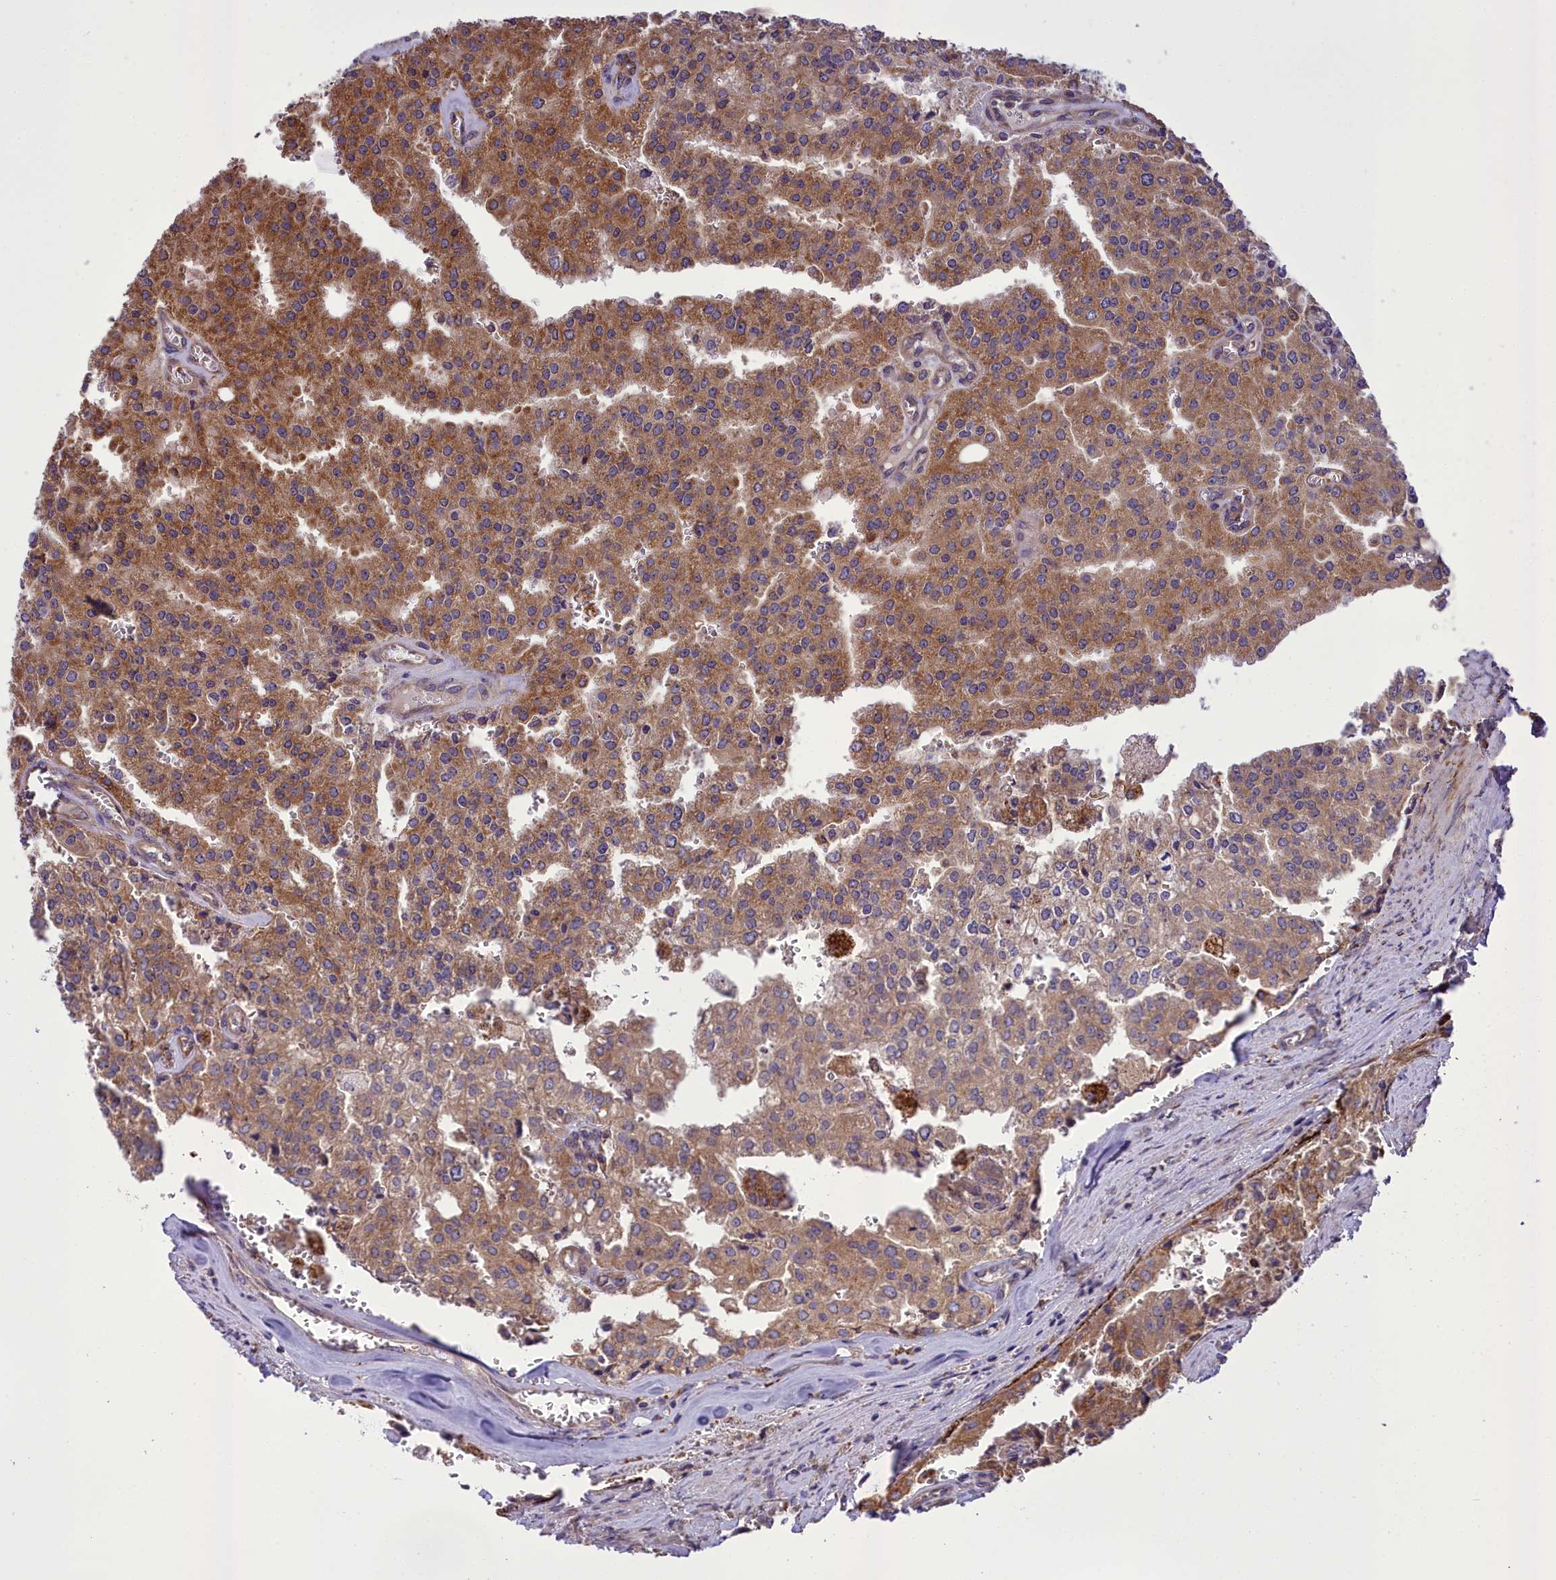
{"staining": {"intensity": "moderate", "quantity": ">75%", "location": "cytoplasmic/membranous"}, "tissue": "prostate cancer", "cell_type": "Tumor cells", "image_type": "cancer", "snomed": [{"axis": "morphology", "description": "Adenocarcinoma, High grade"}, {"axis": "topography", "description": "Prostate"}], "caption": "Immunohistochemical staining of prostate cancer exhibits medium levels of moderate cytoplasmic/membranous protein expression in about >75% of tumor cells. (DAB IHC, brown staining for protein, blue staining for nuclei).", "gene": "TBC1D24", "patient": {"sex": "male", "age": 68}}